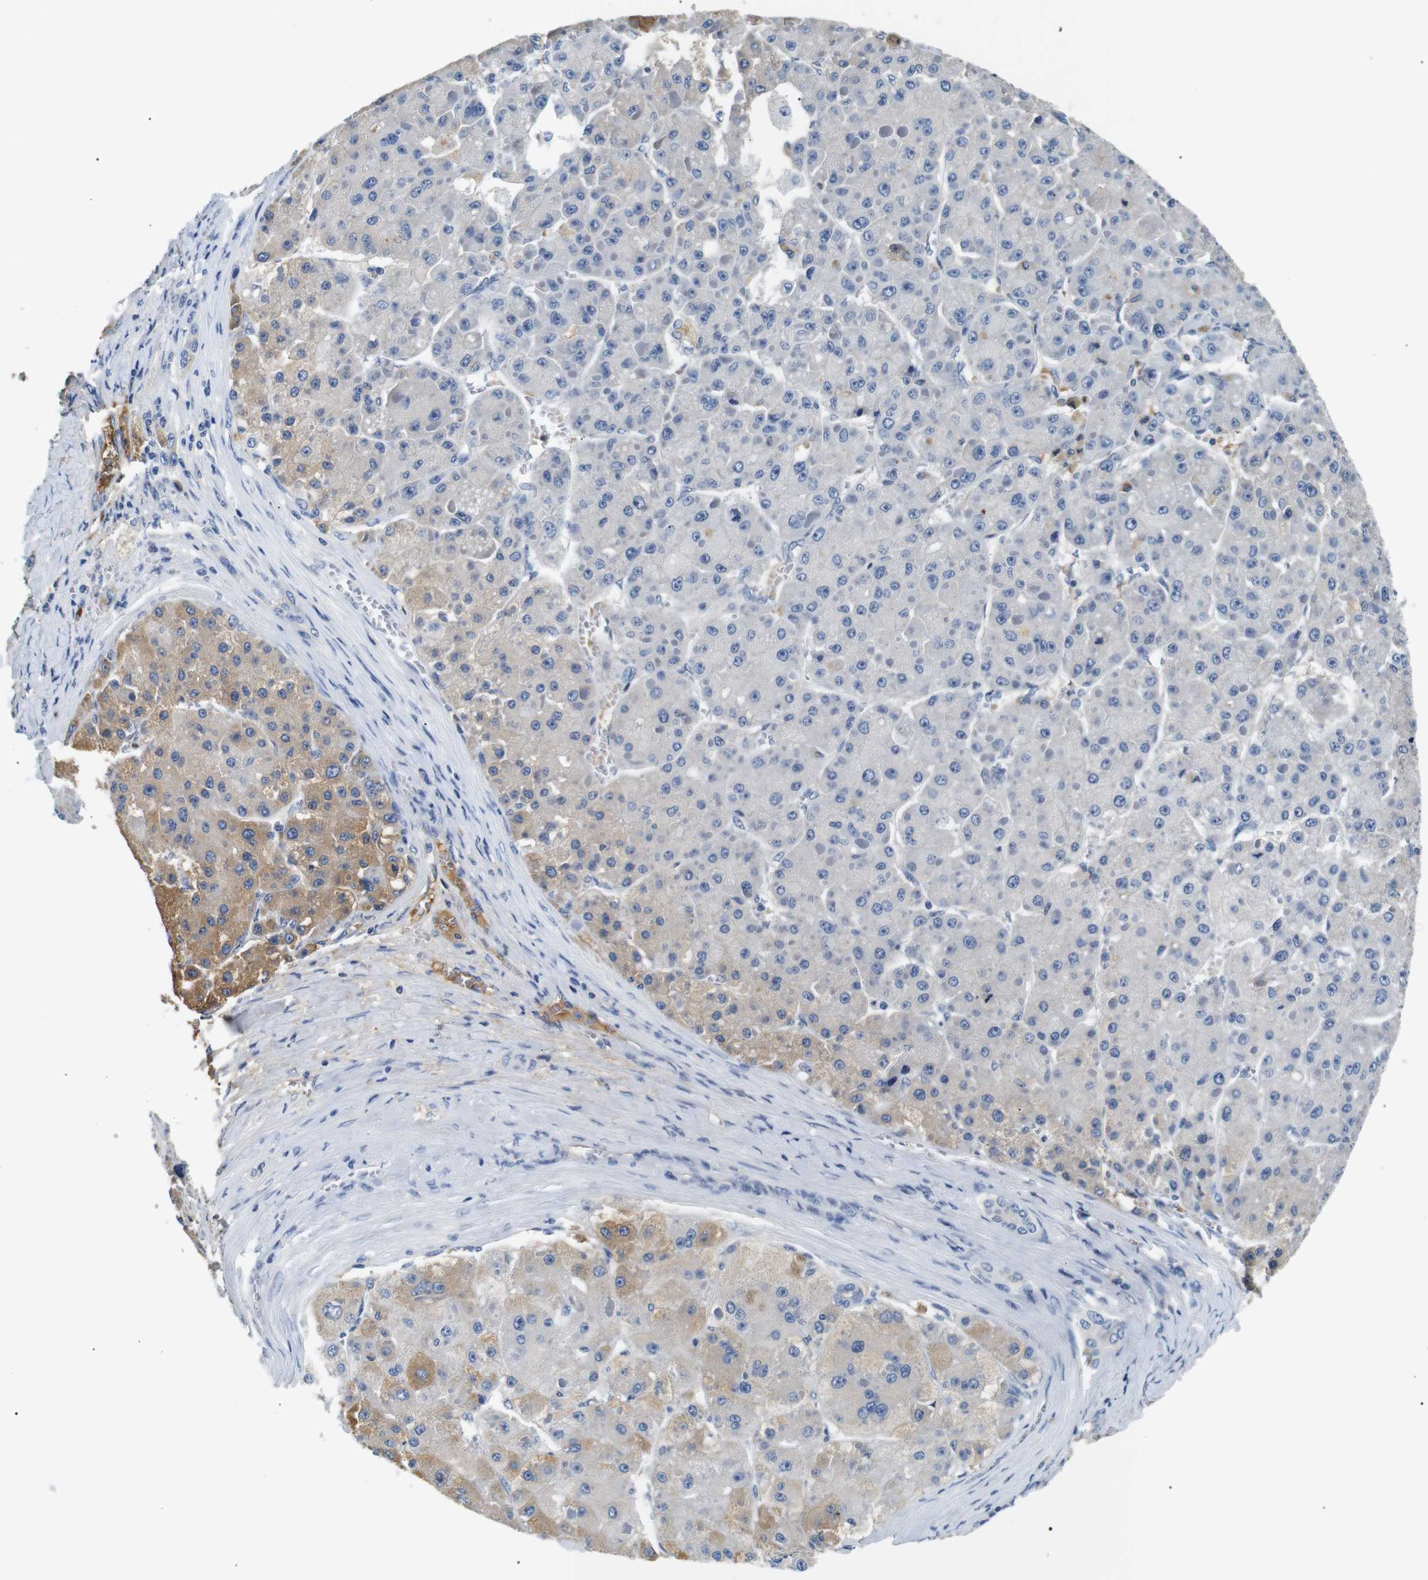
{"staining": {"intensity": "moderate", "quantity": "<25%", "location": "cytoplasmic/membranous"}, "tissue": "liver cancer", "cell_type": "Tumor cells", "image_type": "cancer", "snomed": [{"axis": "morphology", "description": "Carcinoma, Hepatocellular, NOS"}, {"axis": "topography", "description": "Liver"}], "caption": "High-magnification brightfield microscopy of liver hepatocellular carcinoma stained with DAB (brown) and counterstained with hematoxylin (blue). tumor cells exhibit moderate cytoplasmic/membranous positivity is seen in about<25% of cells.", "gene": "LHCGR", "patient": {"sex": "female", "age": 73}}